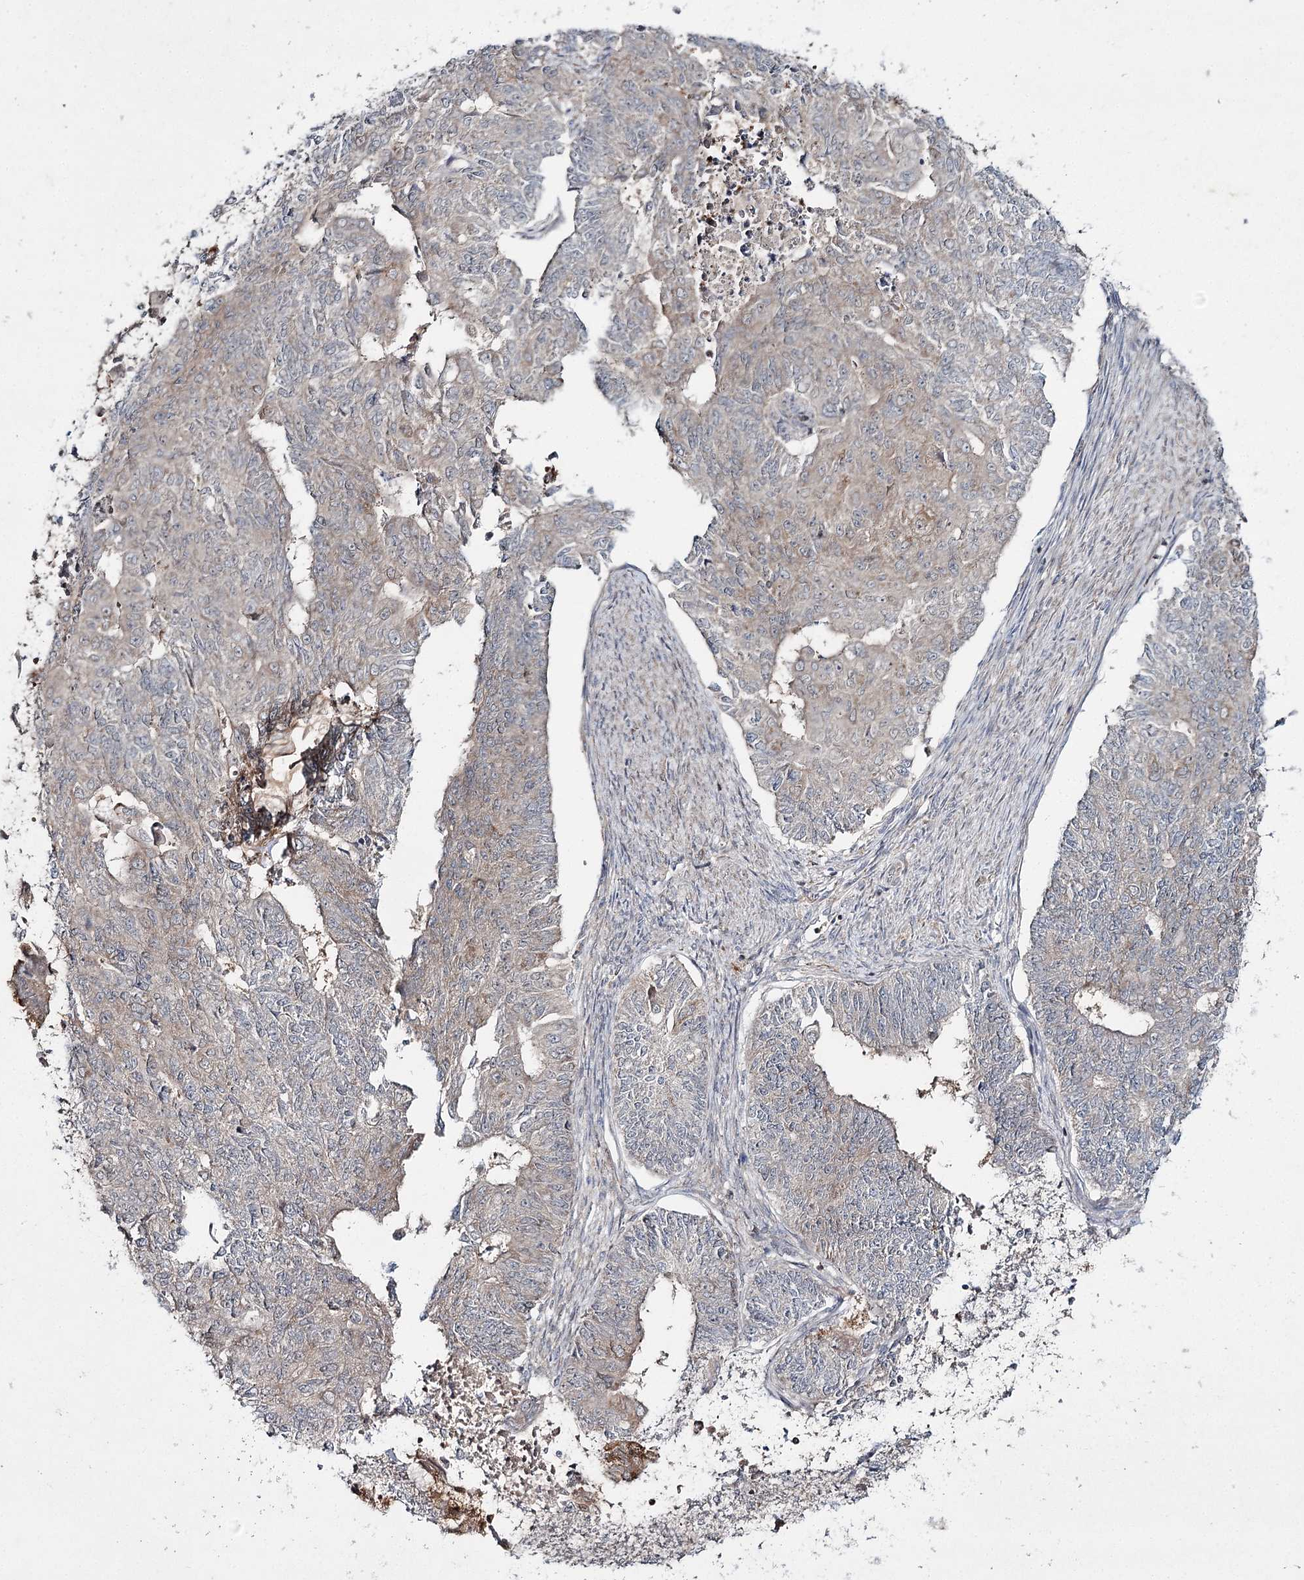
{"staining": {"intensity": "weak", "quantity": "<25%", "location": "cytoplasmic/membranous"}, "tissue": "endometrial cancer", "cell_type": "Tumor cells", "image_type": "cancer", "snomed": [{"axis": "morphology", "description": "Adenocarcinoma, NOS"}, {"axis": "topography", "description": "Endometrium"}], "caption": "A histopathology image of adenocarcinoma (endometrial) stained for a protein demonstrates no brown staining in tumor cells.", "gene": "WDR44", "patient": {"sex": "female", "age": 32}}